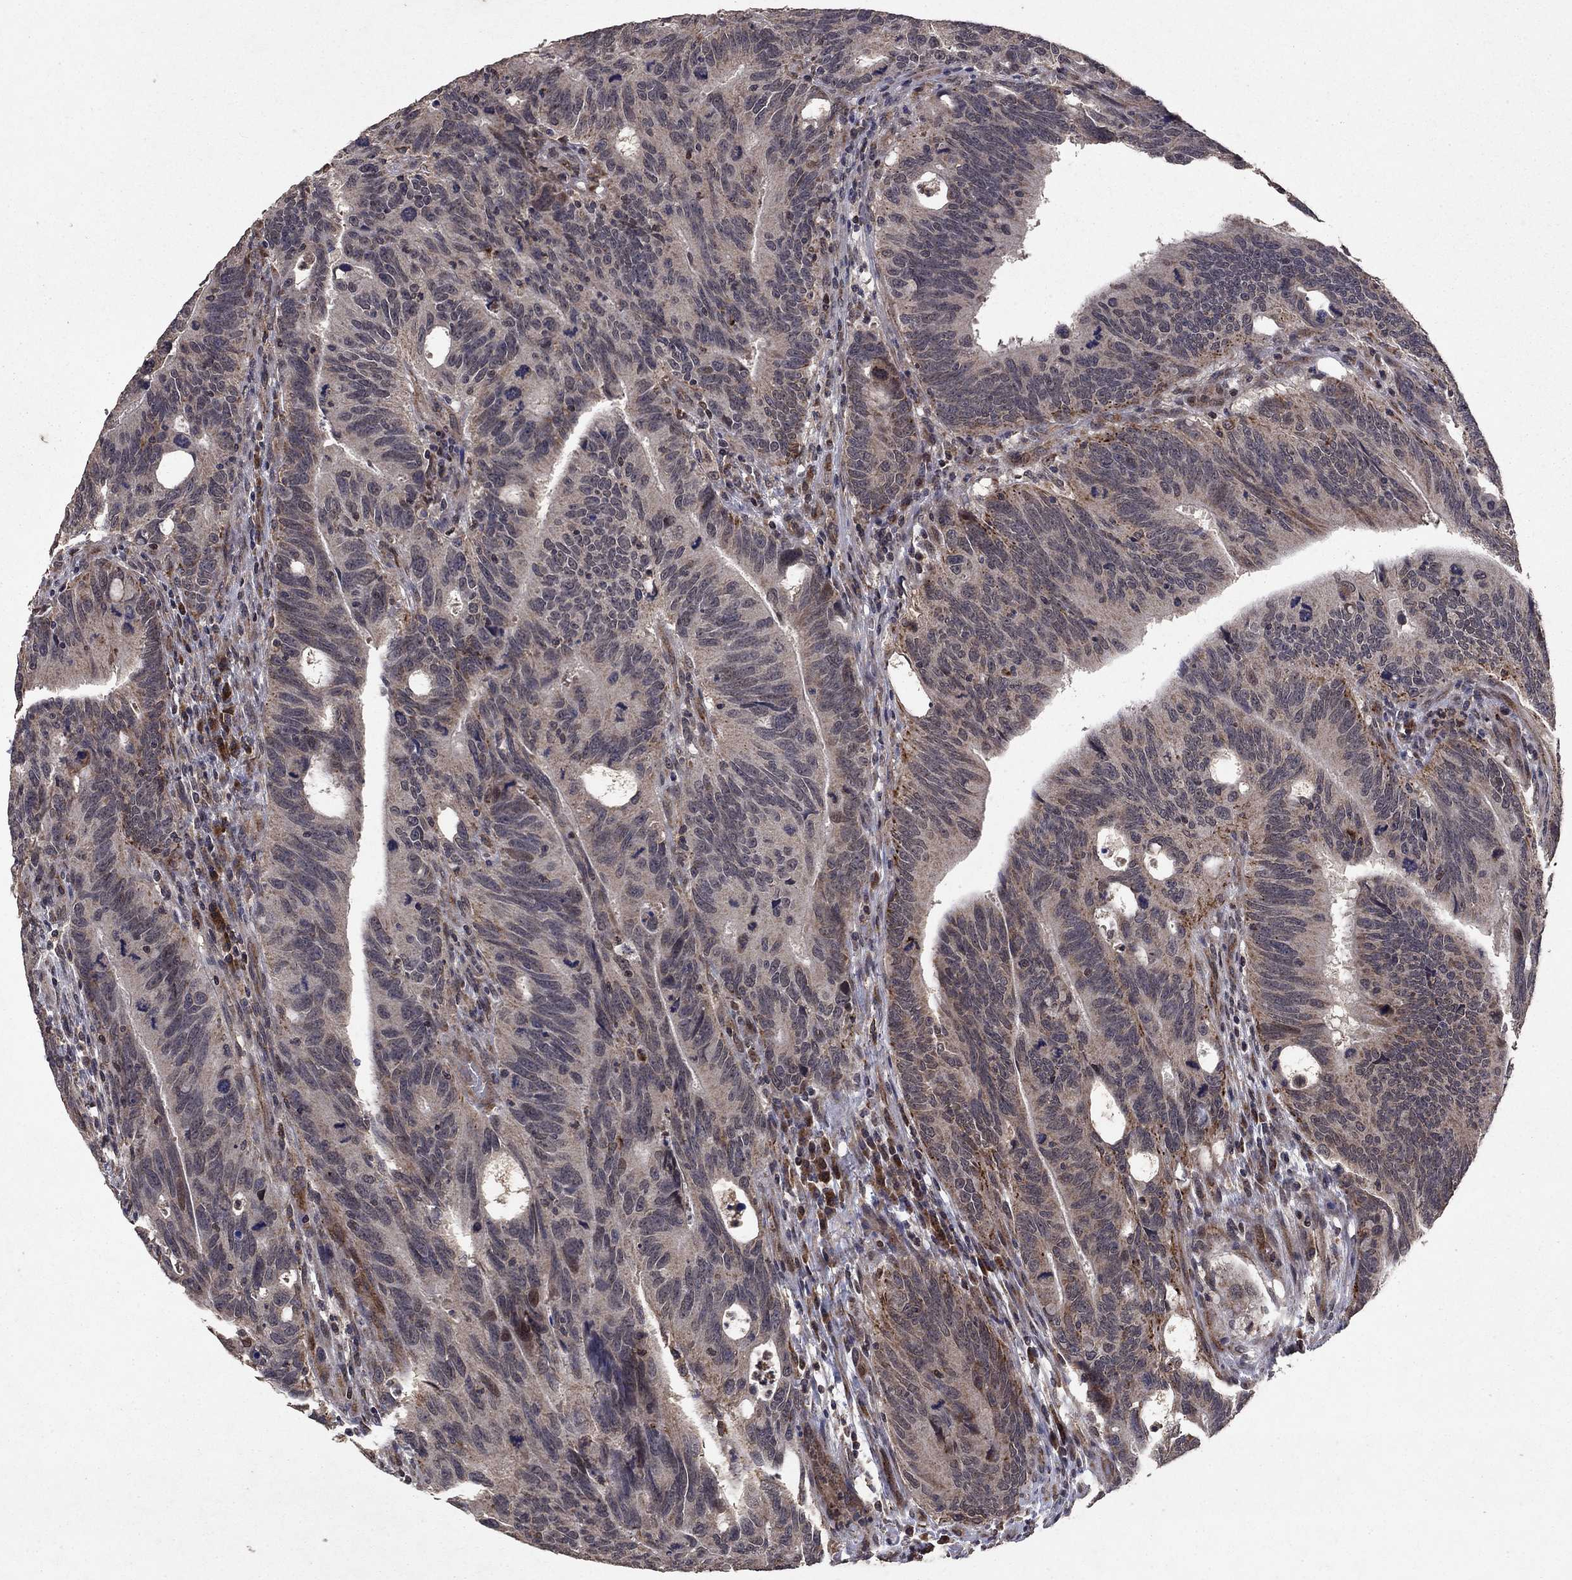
{"staining": {"intensity": "moderate", "quantity": "<25%", "location": "cytoplasmic/membranous"}, "tissue": "colorectal cancer", "cell_type": "Tumor cells", "image_type": "cancer", "snomed": [{"axis": "morphology", "description": "Adenocarcinoma, NOS"}, {"axis": "topography", "description": "Colon"}], "caption": "Immunohistochemical staining of colorectal cancer (adenocarcinoma) reveals low levels of moderate cytoplasmic/membranous protein expression in approximately <25% of tumor cells.", "gene": "DHRS1", "patient": {"sex": "female", "age": 77}}